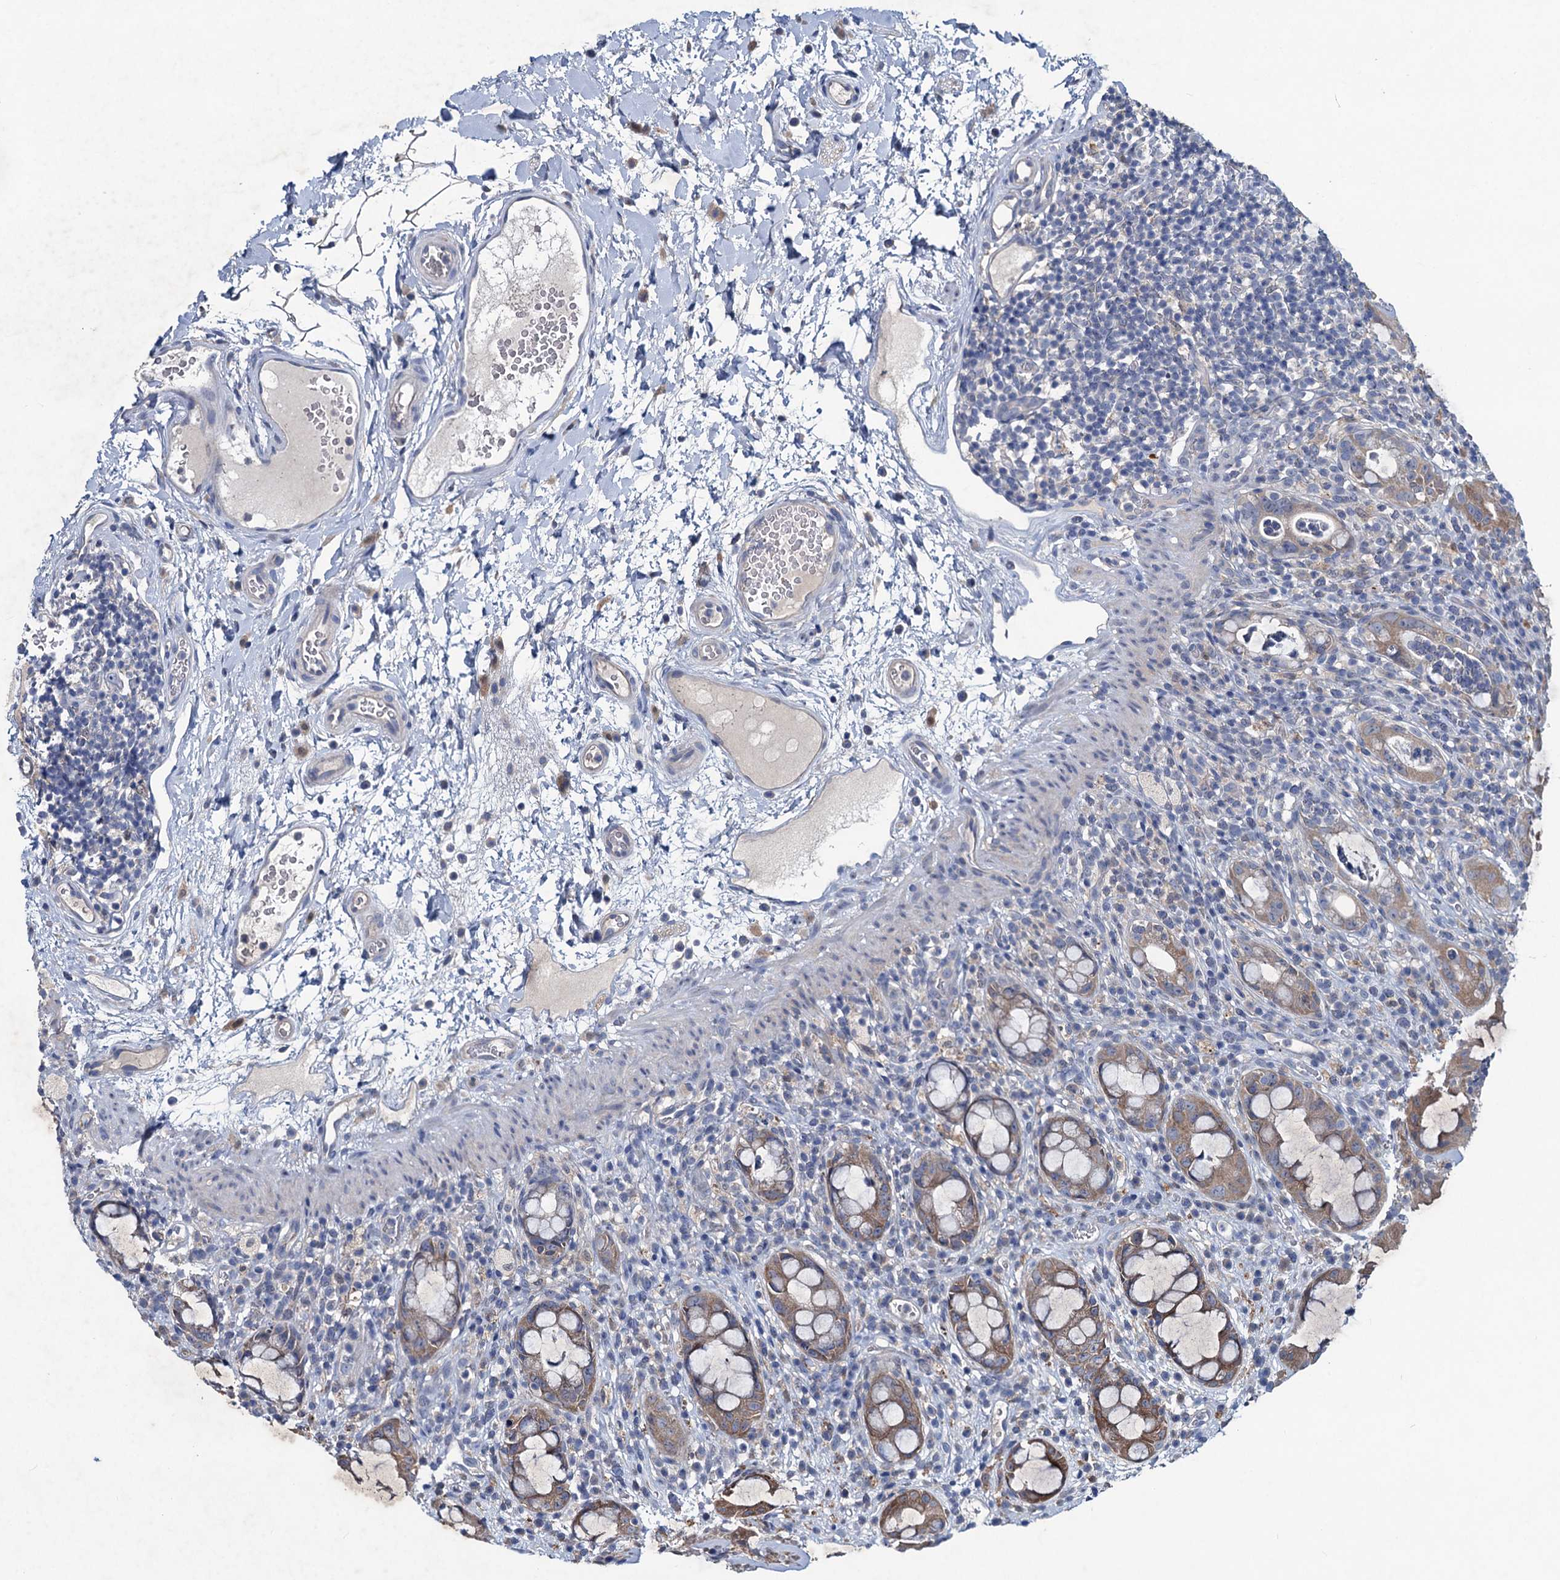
{"staining": {"intensity": "weak", "quantity": "<25%", "location": "cytoplasmic/membranous"}, "tissue": "rectum", "cell_type": "Glandular cells", "image_type": "normal", "snomed": [{"axis": "morphology", "description": "Normal tissue, NOS"}, {"axis": "topography", "description": "Rectum"}], "caption": "DAB (3,3'-diaminobenzidine) immunohistochemical staining of normal human rectum displays no significant staining in glandular cells.", "gene": "RTKN2", "patient": {"sex": "female", "age": 57}}